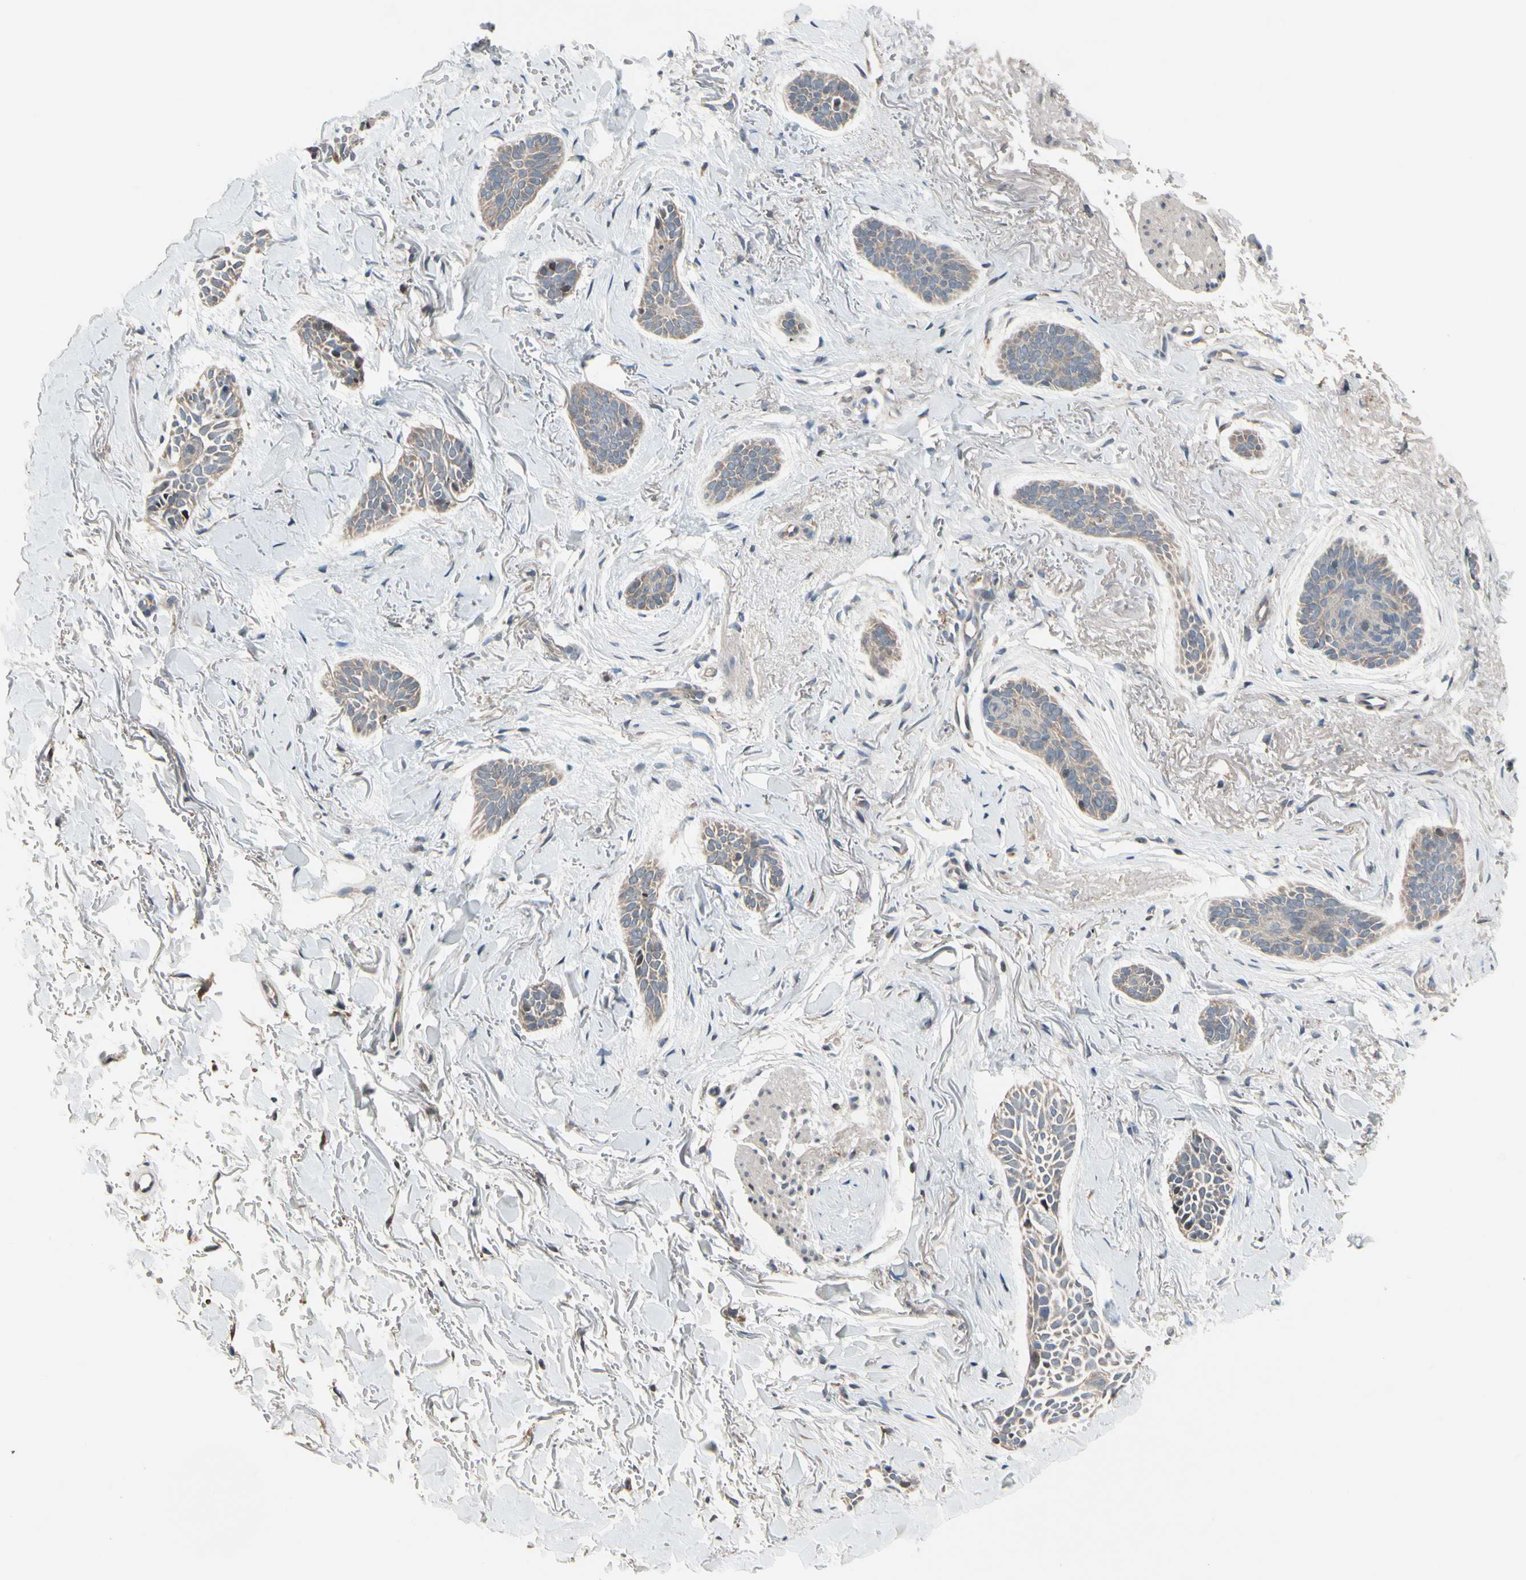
{"staining": {"intensity": "weak", "quantity": ">75%", "location": "cytoplasmic/membranous"}, "tissue": "skin cancer", "cell_type": "Tumor cells", "image_type": "cancer", "snomed": [{"axis": "morphology", "description": "Basal cell carcinoma"}, {"axis": "topography", "description": "Skin"}], "caption": "Human skin cancer (basal cell carcinoma) stained for a protein (brown) displays weak cytoplasmic/membranous positive expression in approximately >75% of tumor cells.", "gene": "SNX29", "patient": {"sex": "female", "age": 84}}